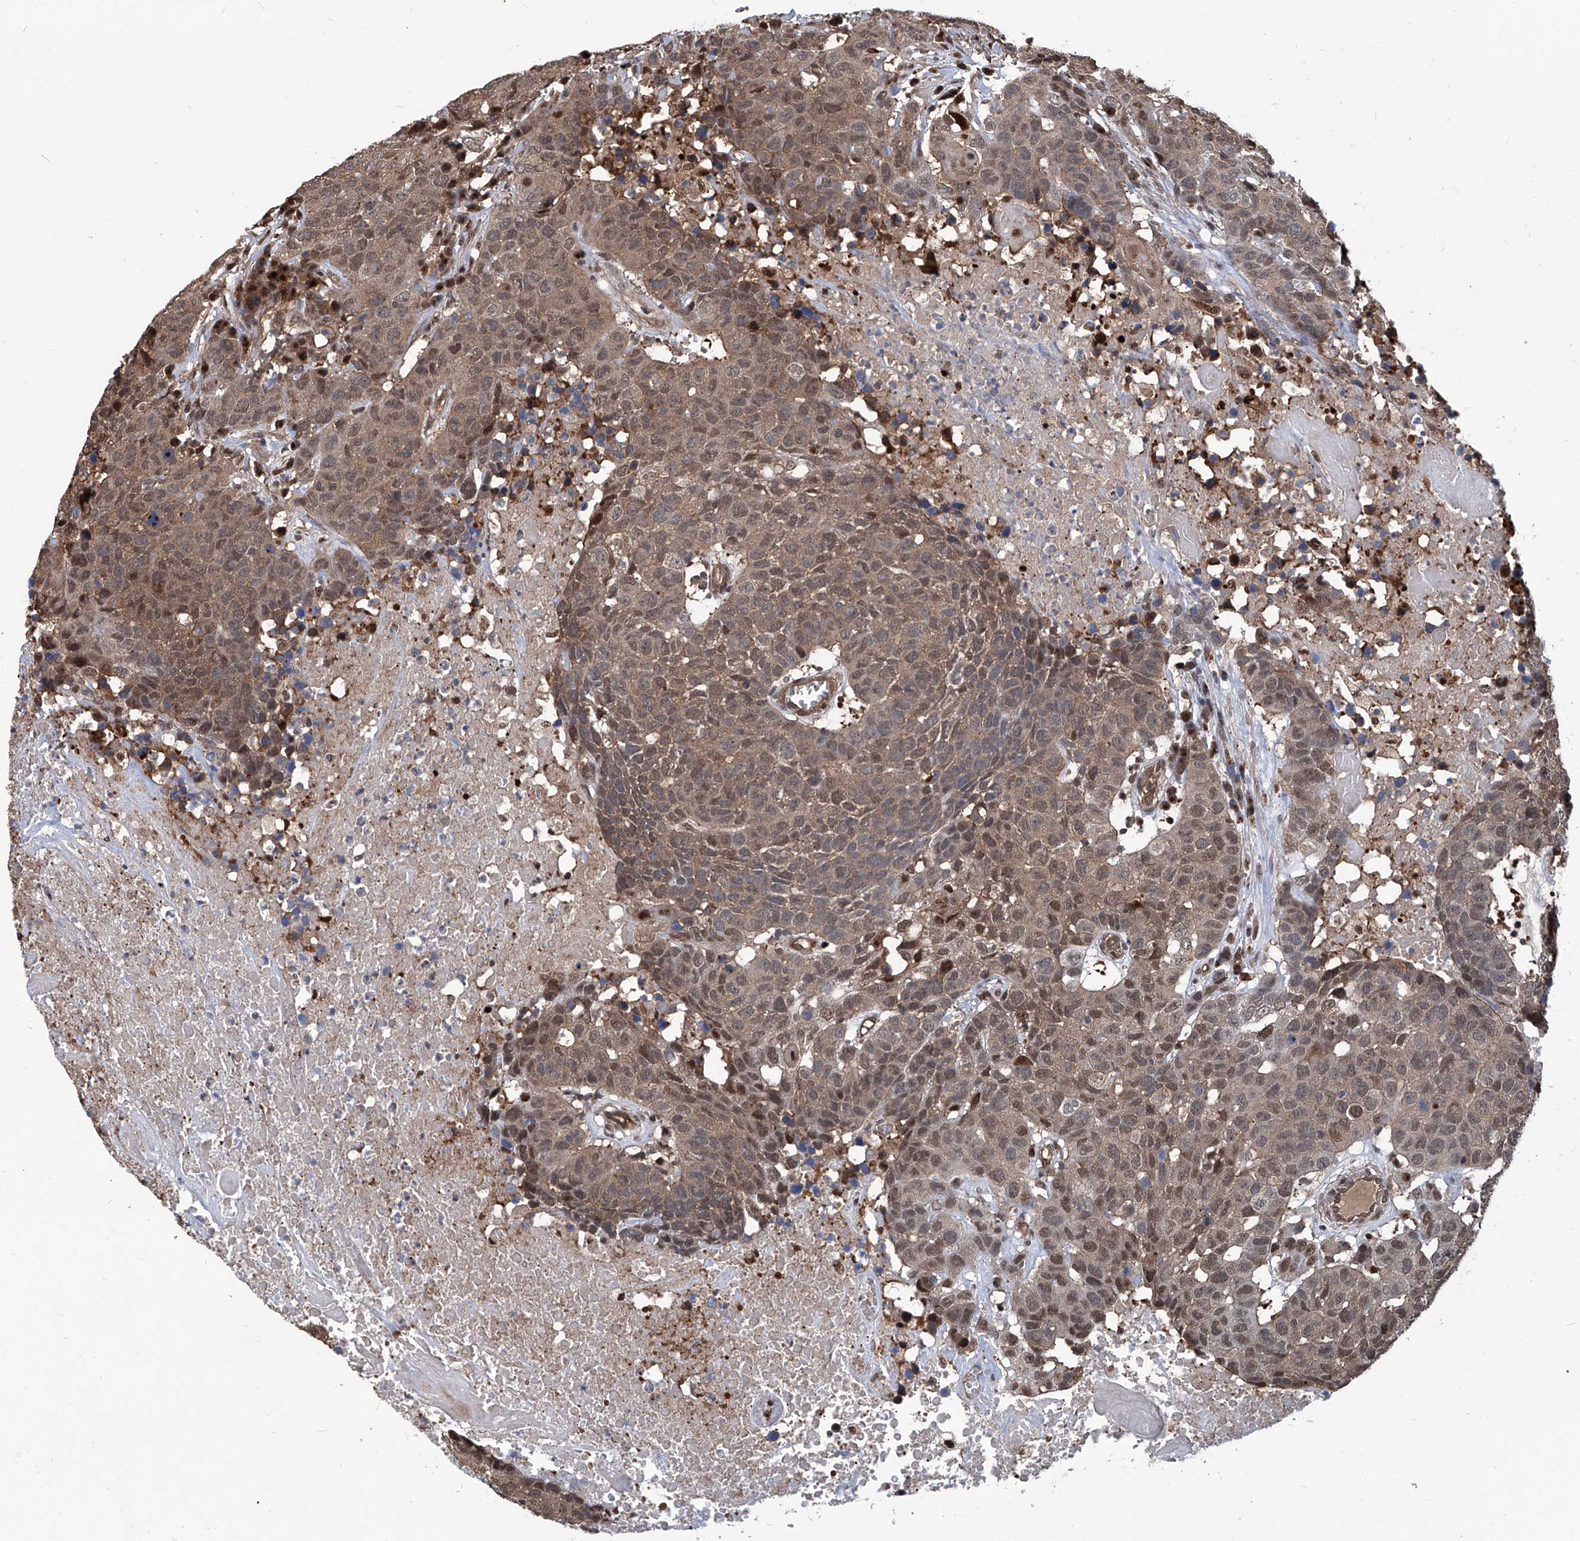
{"staining": {"intensity": "weak", "quantity": ">75%", "location": "cytoplasmic/membranous,nuclear"}, "tissue": "head and neck cancer", "cell_type": "Tumor cells", "image_type": "cancer", "snomed": [{"axis": "morphology", "description": "Squamous cell carcinoma, NOS"}, {"axis": "topography", "description": "Head-Neck"}], "caption": "A high-resolution micrograph shows IHC staining of squamous cell carcinoma (head and neck), which exhibits weak cytoplasmic/membranous and nuclear positivity in about >75% of tumor cells. (brown staining indicates protein expression, while blue staining denotes nuclei).", "gene": "PSMB1", "patient": {"sex": "male", "age": 66}}